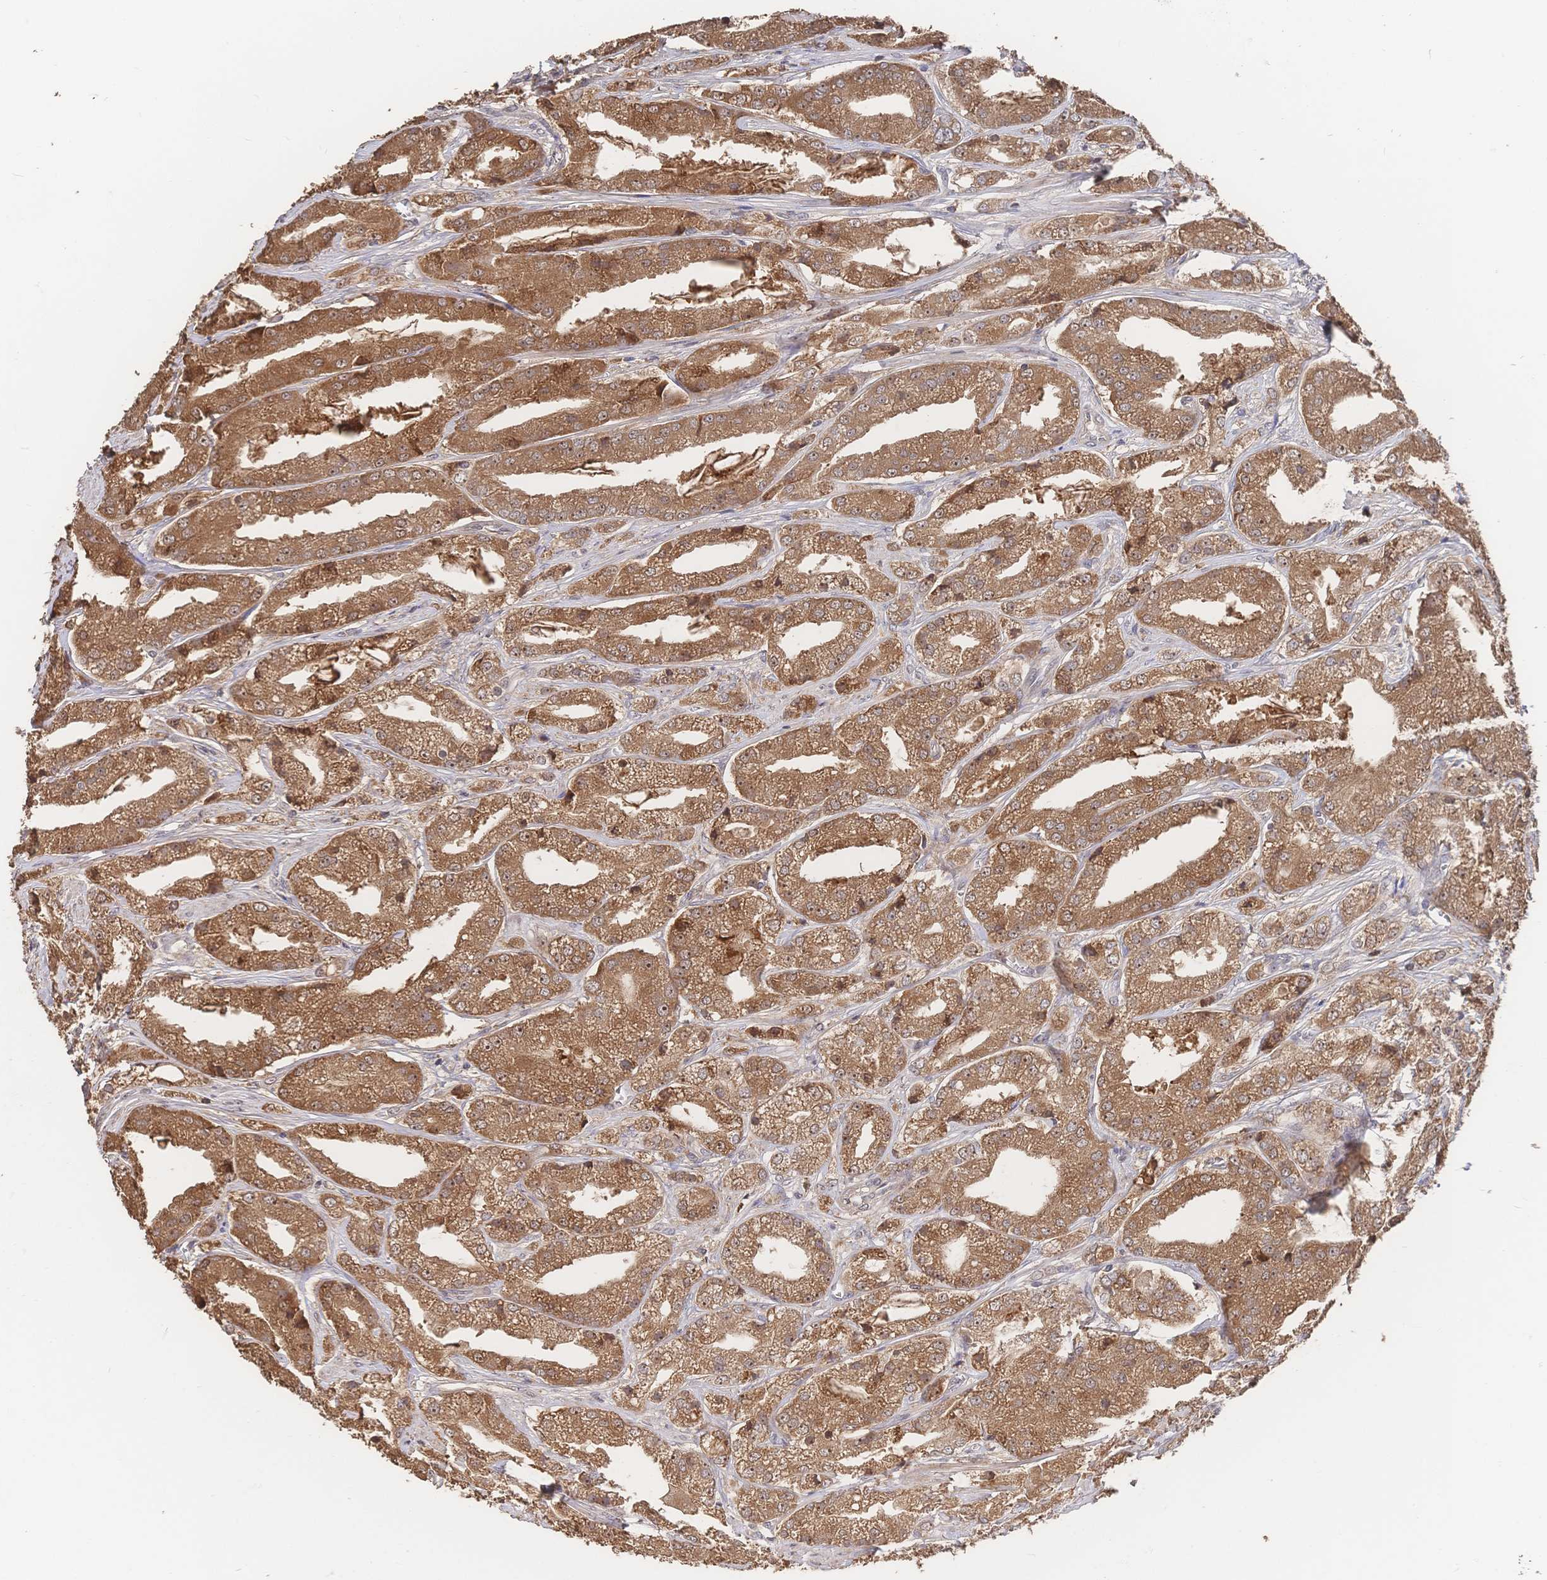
{"staining": {"intensity": "moderate", "quantity": ">75%", "location": "cytoplasmic/membranous,nuclear"}, "tissue": "prostate cancer", "cell_type": "Tumor cells", "image_type": "cancer", "snomed": [{"axis": "morphology", "description": "Adenocarcinoma, High grade"}, {"axis": "topography", "description": "Prostate"}], "caption": "Prostate adenocarcinoma (high-grade) tissue reveals moderate cytoplasmic/membranous and nuclear positivity in approximately >75% of tumor cells, visualized by immunohistochemistry. (Brightfield microscopy of DAB IHC at high magnification).", "gene": "DNAJA4", "patient": {"sex": "male", "age": 61}}